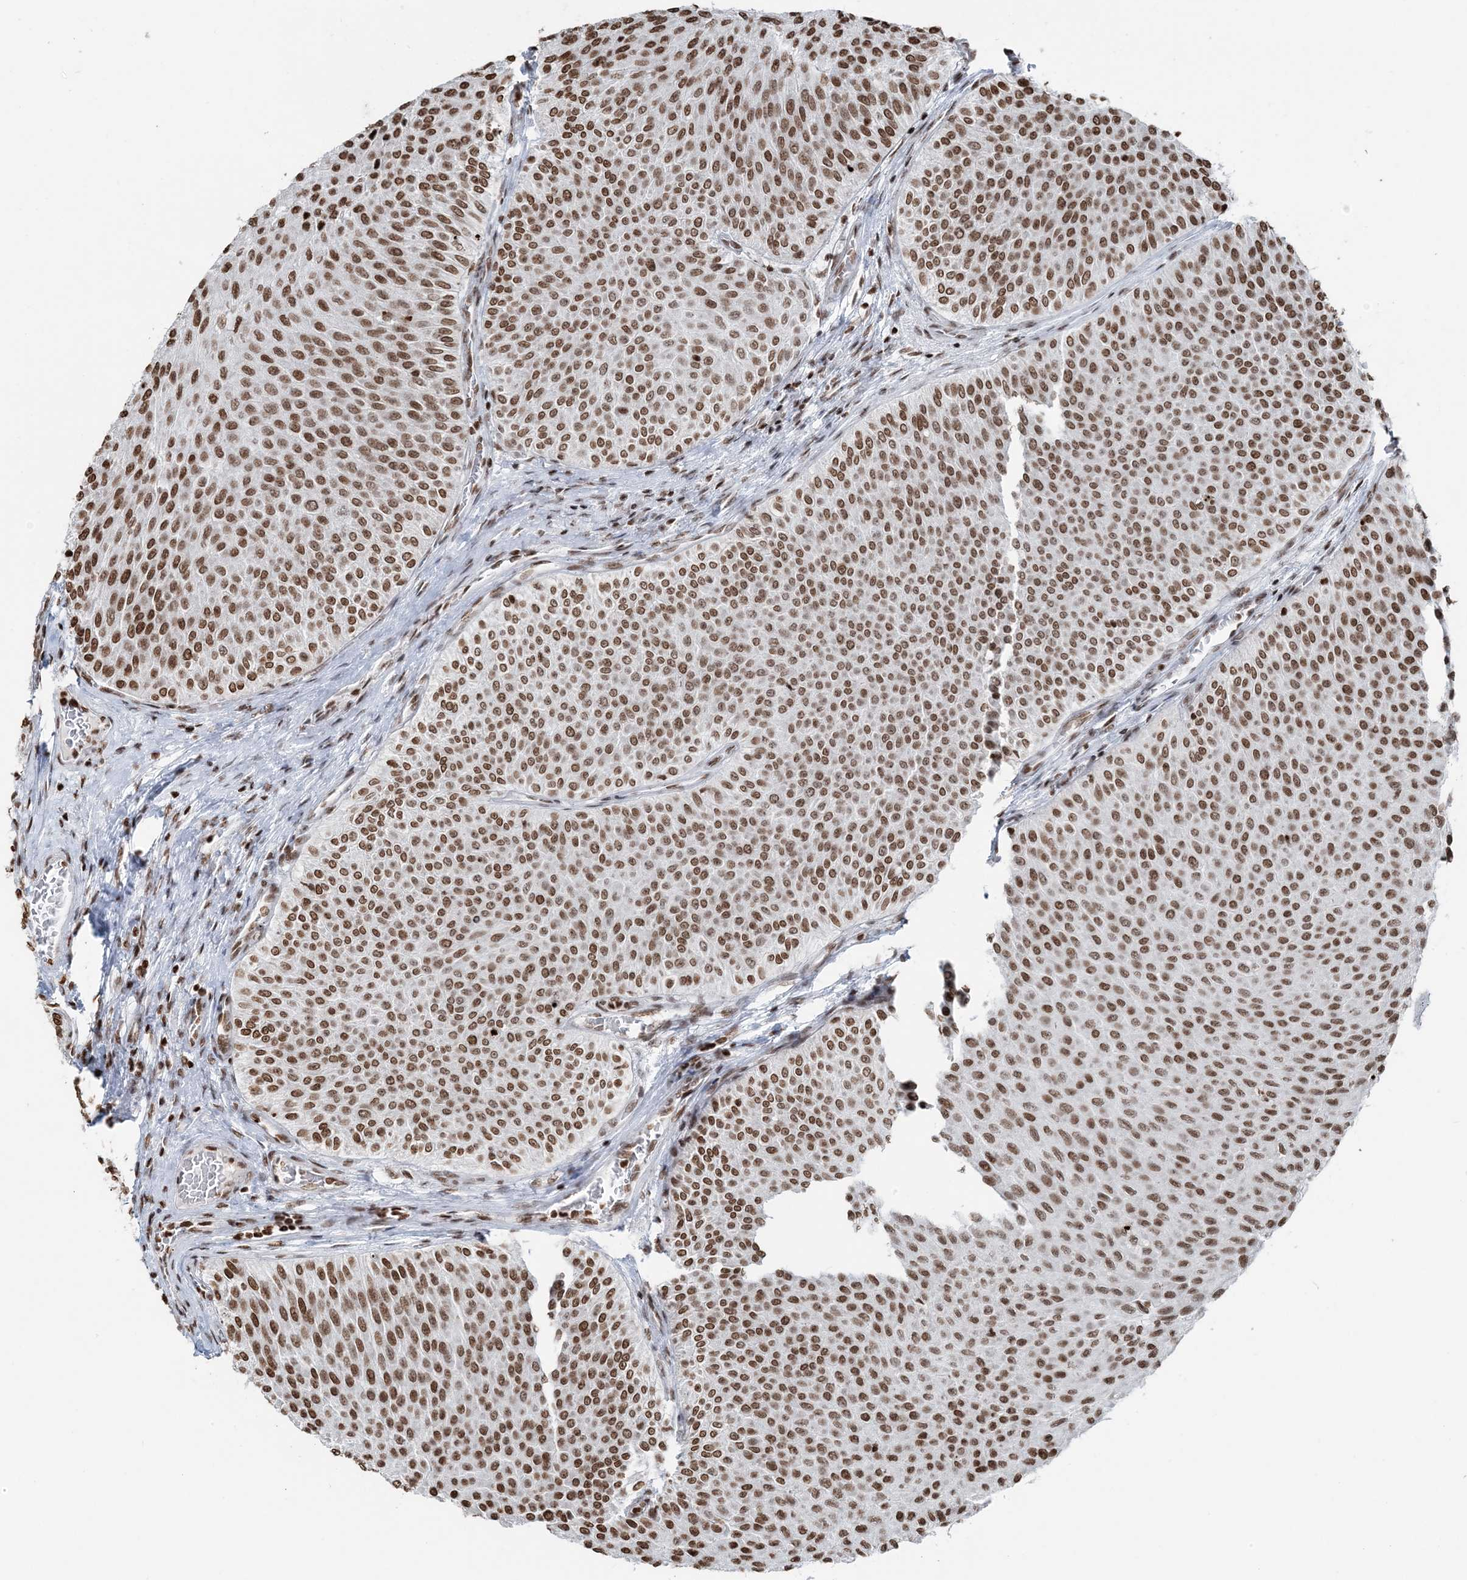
{"staining": {"intensity": "moderate", "quantity": ">75%", "location": "nuclear"}, "tissue": "urothelial cancer", "cell_type": "Tumor cells", "image_type": "cancer", "snomed": [{"axis": "morphology", "description": "Urothelial carcinoma, Low grade"}, {"axis": "topography", "description": "Urinary bladder"}], "caption": "An IHC image of neoplastic tissue is shown. Protein staining in brown shows moderate nuclear positivity in urothelial carcinoma (low-grade) within tumor cells.", "gene": "H3-3B", "patient": {"sex": "male", "age": 78}}